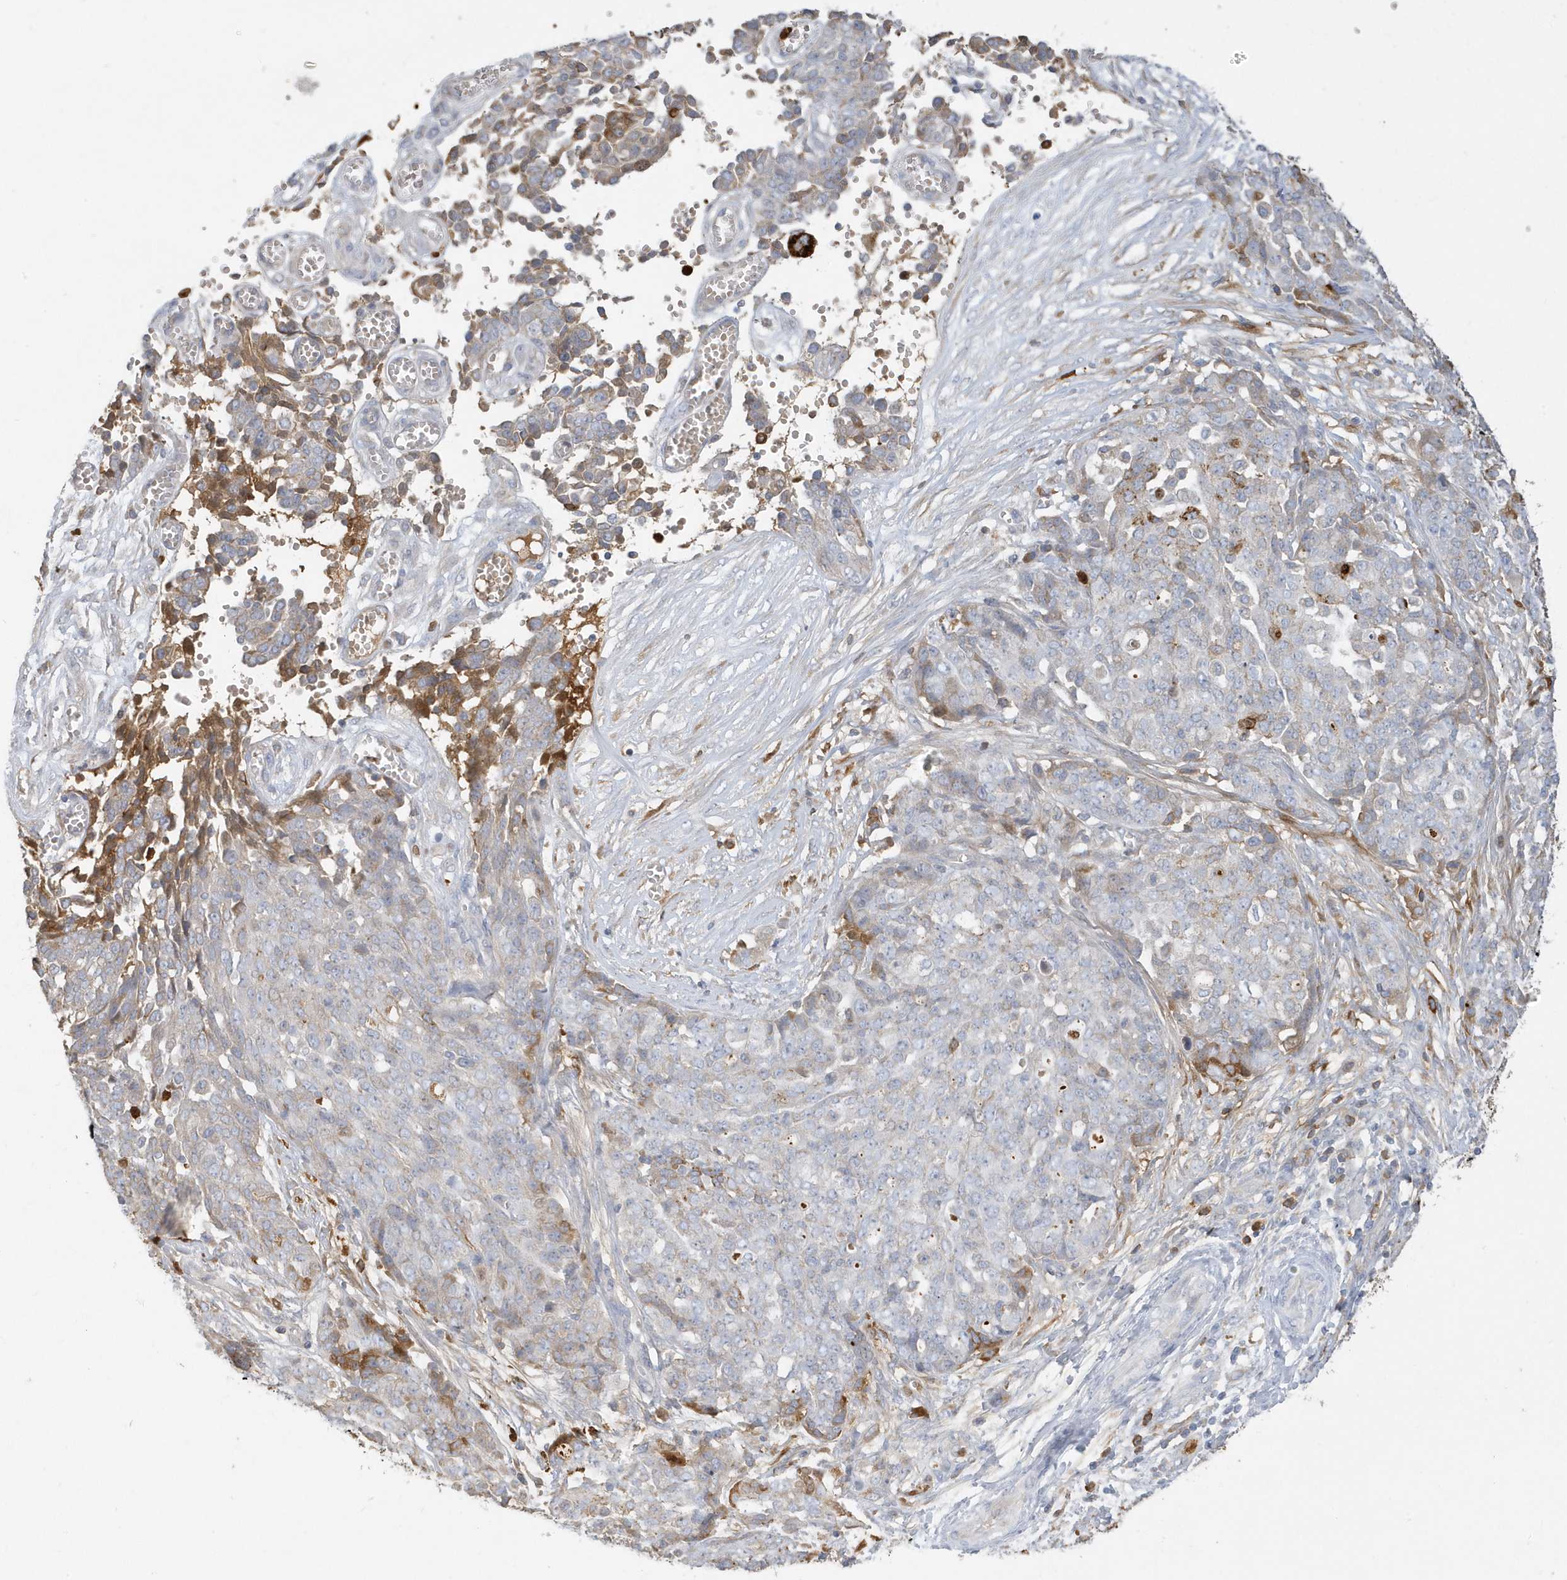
{"staining": {"intensity": "moderate", "quantity": "<25%", "location": "cytoplasmic/membranous"}, "tissue": "ovarian cancer", "cell_type": "Tumor cells", "image_type": "cancer", "snomed": [{"axis": "morphology", "description": "Cystadenocarcinoma, serous, NOS"}, {"axis": "topography", "description": "Soft tissue"}, {"axis": "topography", "description": "Ovary"}], "caption": "DAB (3,3'-diaminobenzidine) immunohistochemical staining of serous cystadenocarcinoma (ovarian) displays moderate cytoplasmic/membranous protein staining in approximately <25% of tumor cells.", "gene": "DPP9", "patient": {"sex": "female", "age": 57}}